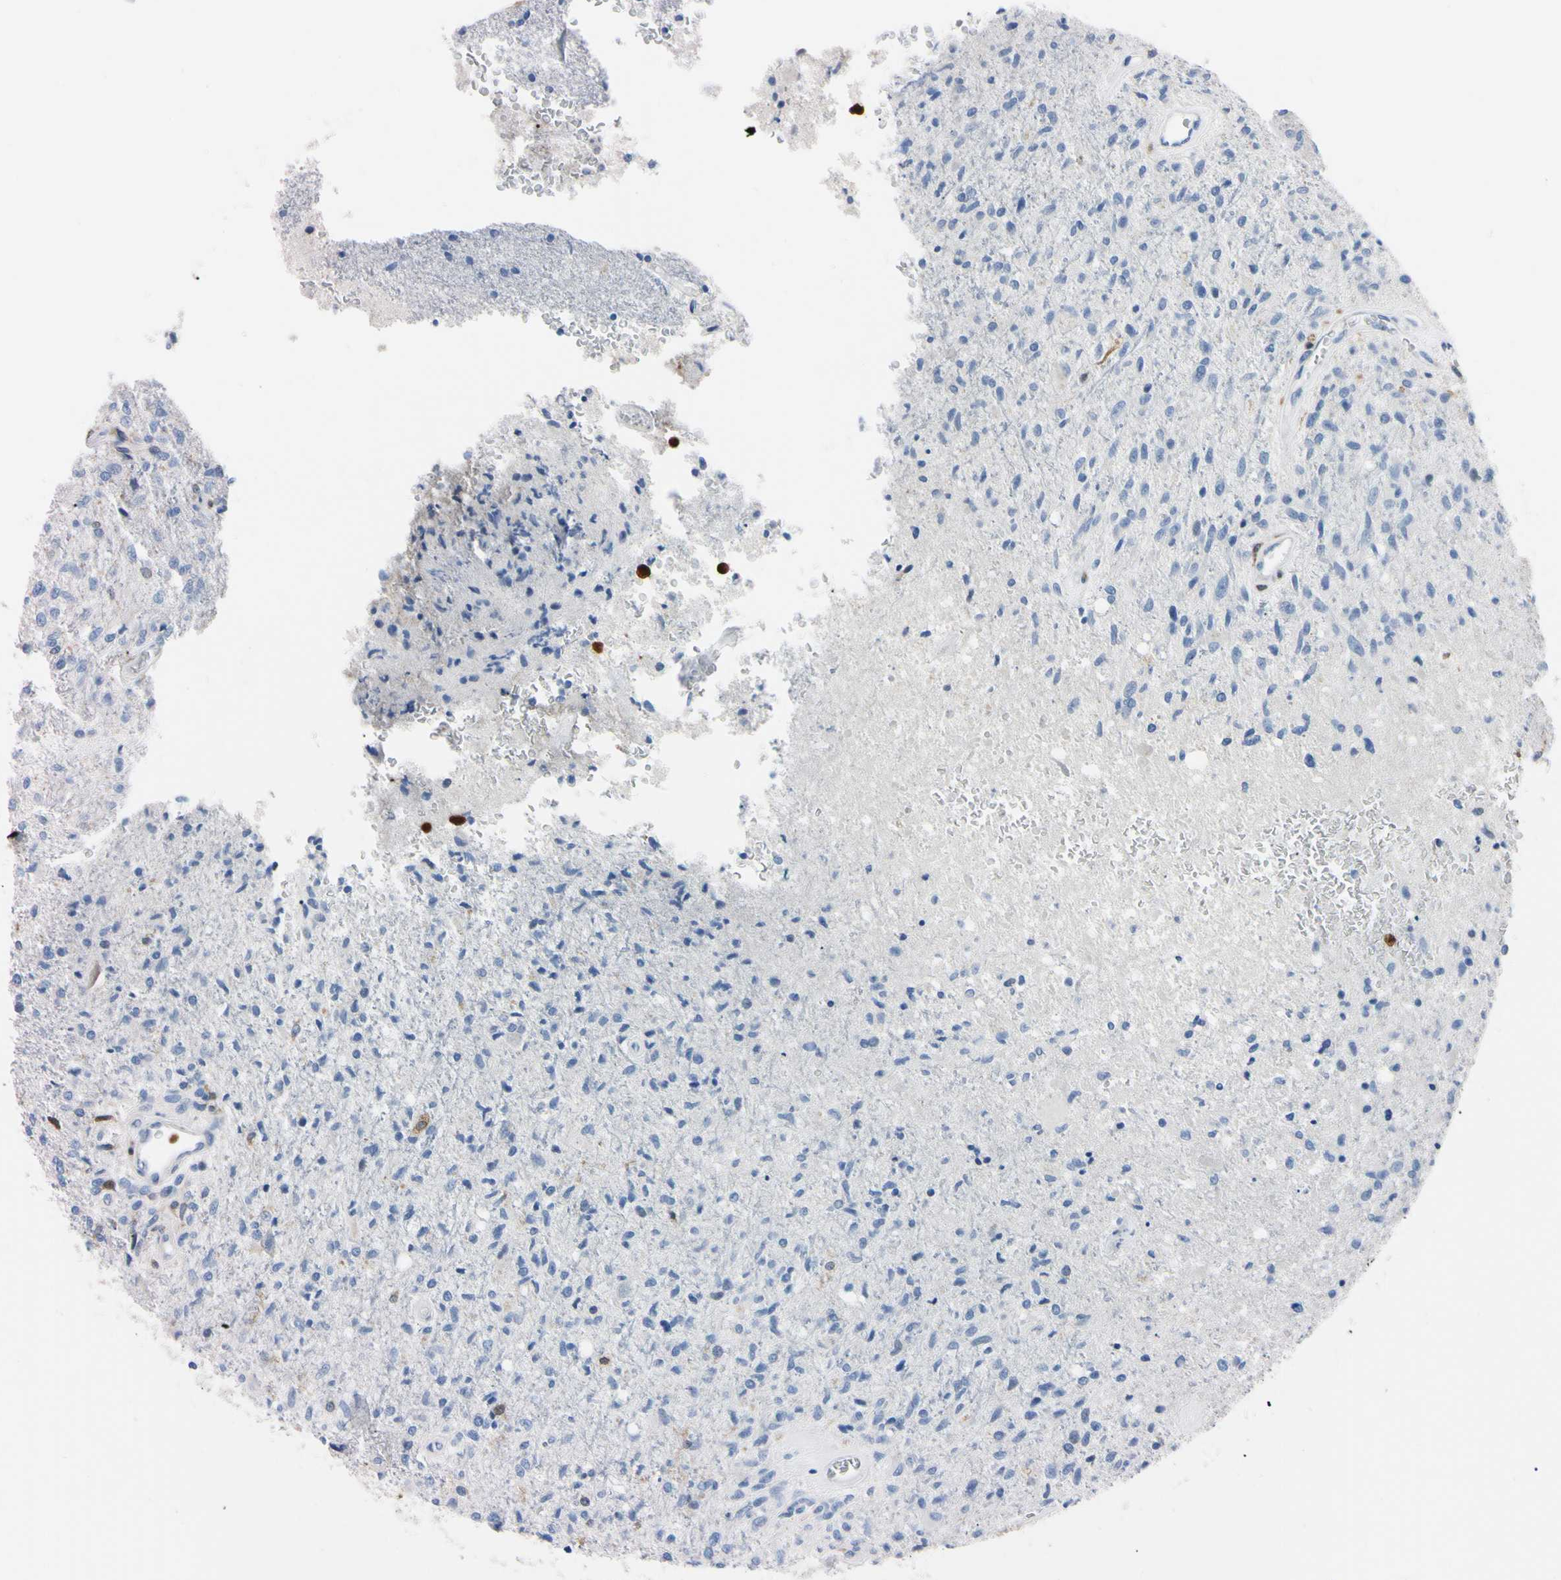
{"staining": {"intensity": "negative", "quantity": "none", "location": "none"}, "tissue": "glioma", "cell_type": "Tumor cells", "image_type": "cancer", "snomed": [{"axis": "morphology", "description": "Normal tissue, NOS"}, {"axis": "morphology", "description": "Glioma, malignant, High grade"}, {"axis": "topography", "description": "Cerebral cortex"}], "caption": "Histopathology image shows no significant protein expression in tumor cells of glioma.", "gene": "NCF4", "patient": {"sex": "male", "age": 77}}